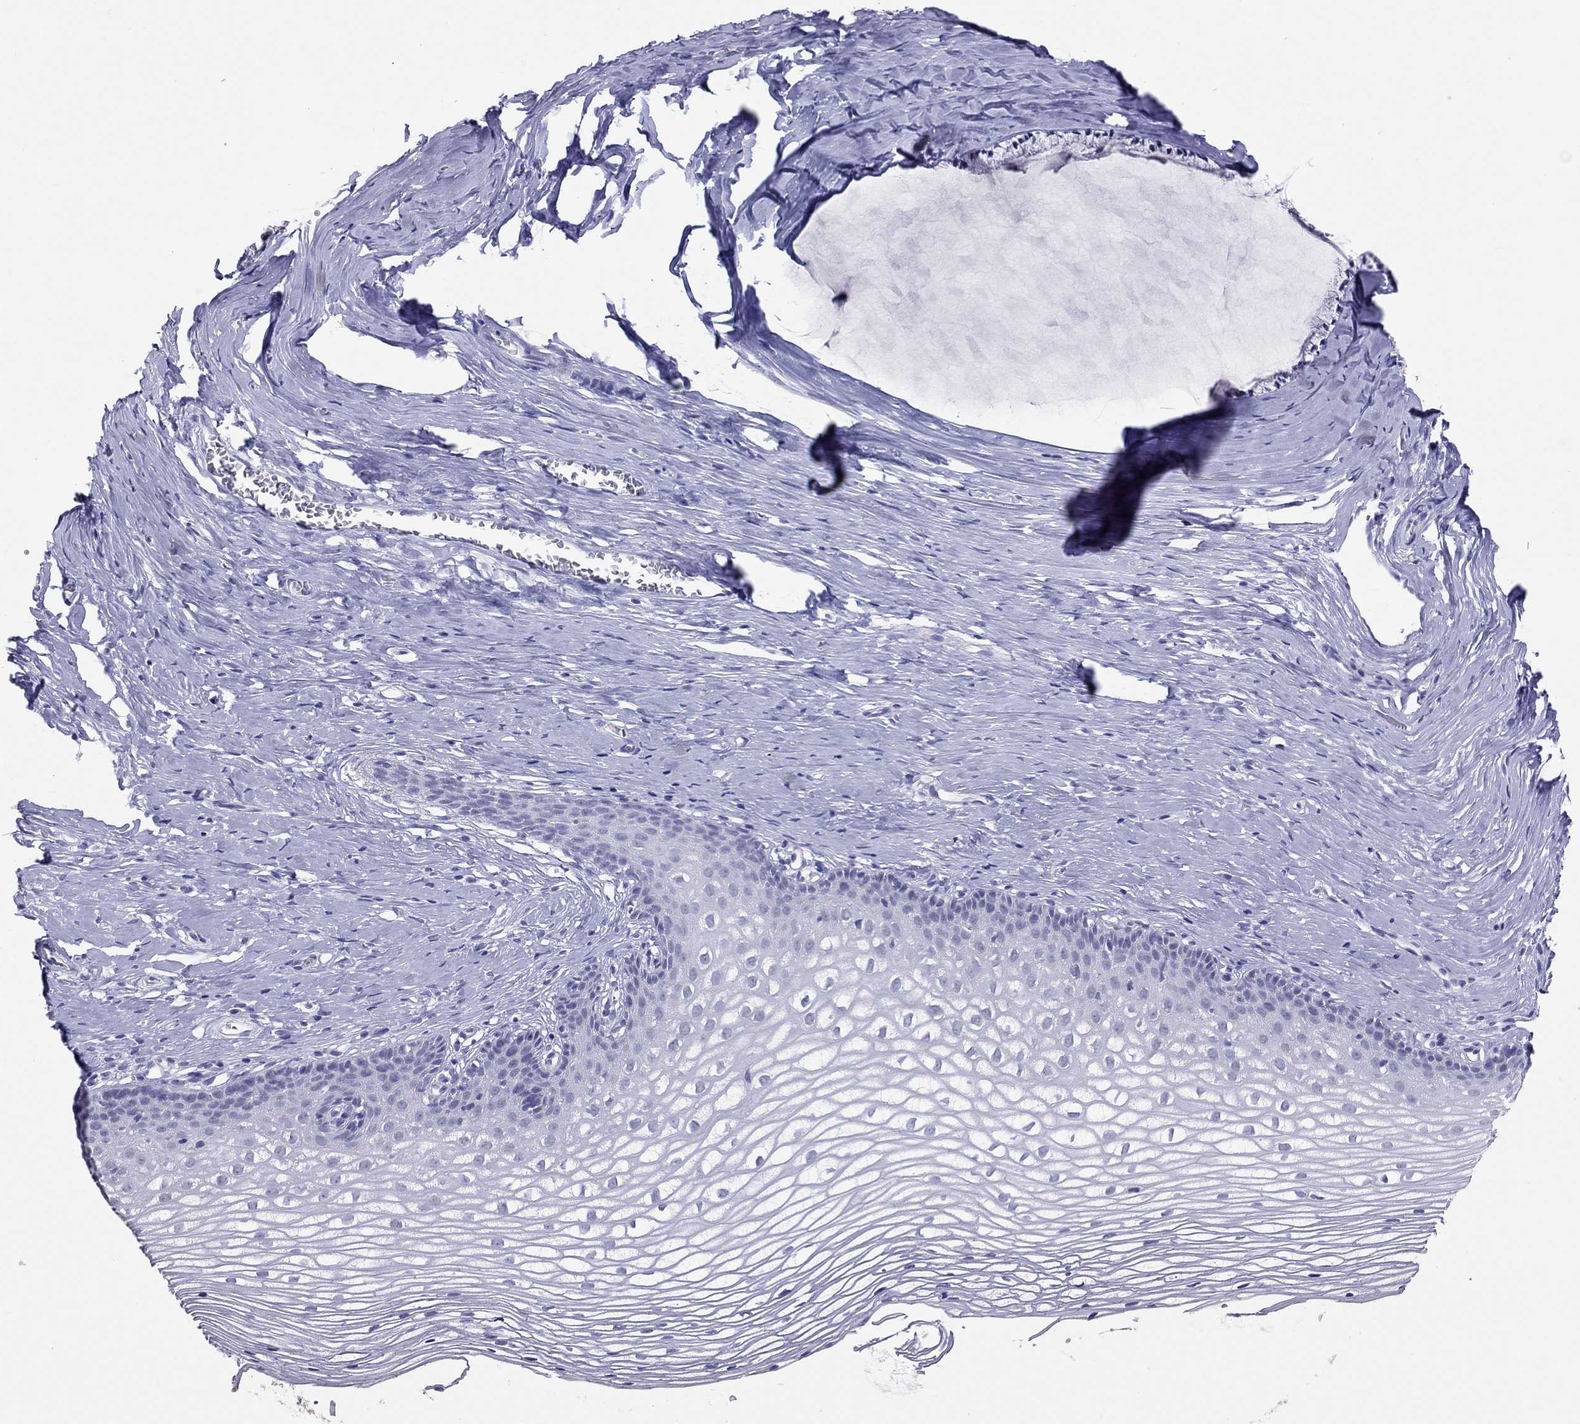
{"staining": {"intensity": "negative", "quantity": "none", "location": "none"}, "tissue": "cervix", "cell_type": "Glandular cells", "image_type": "normal", "snomed": [{"axis": "morphology", "description": "Normal tissue, NOS"}, {"axis": "topography", "description": "Cervix"}], "caption": "This is an immunohistochemistry (IHC) photomicrograph of unremarkable human cervix. There is no expression in glandular cells.", "gene": "JHY", "patient": {"sex": "female", "age": 40}}